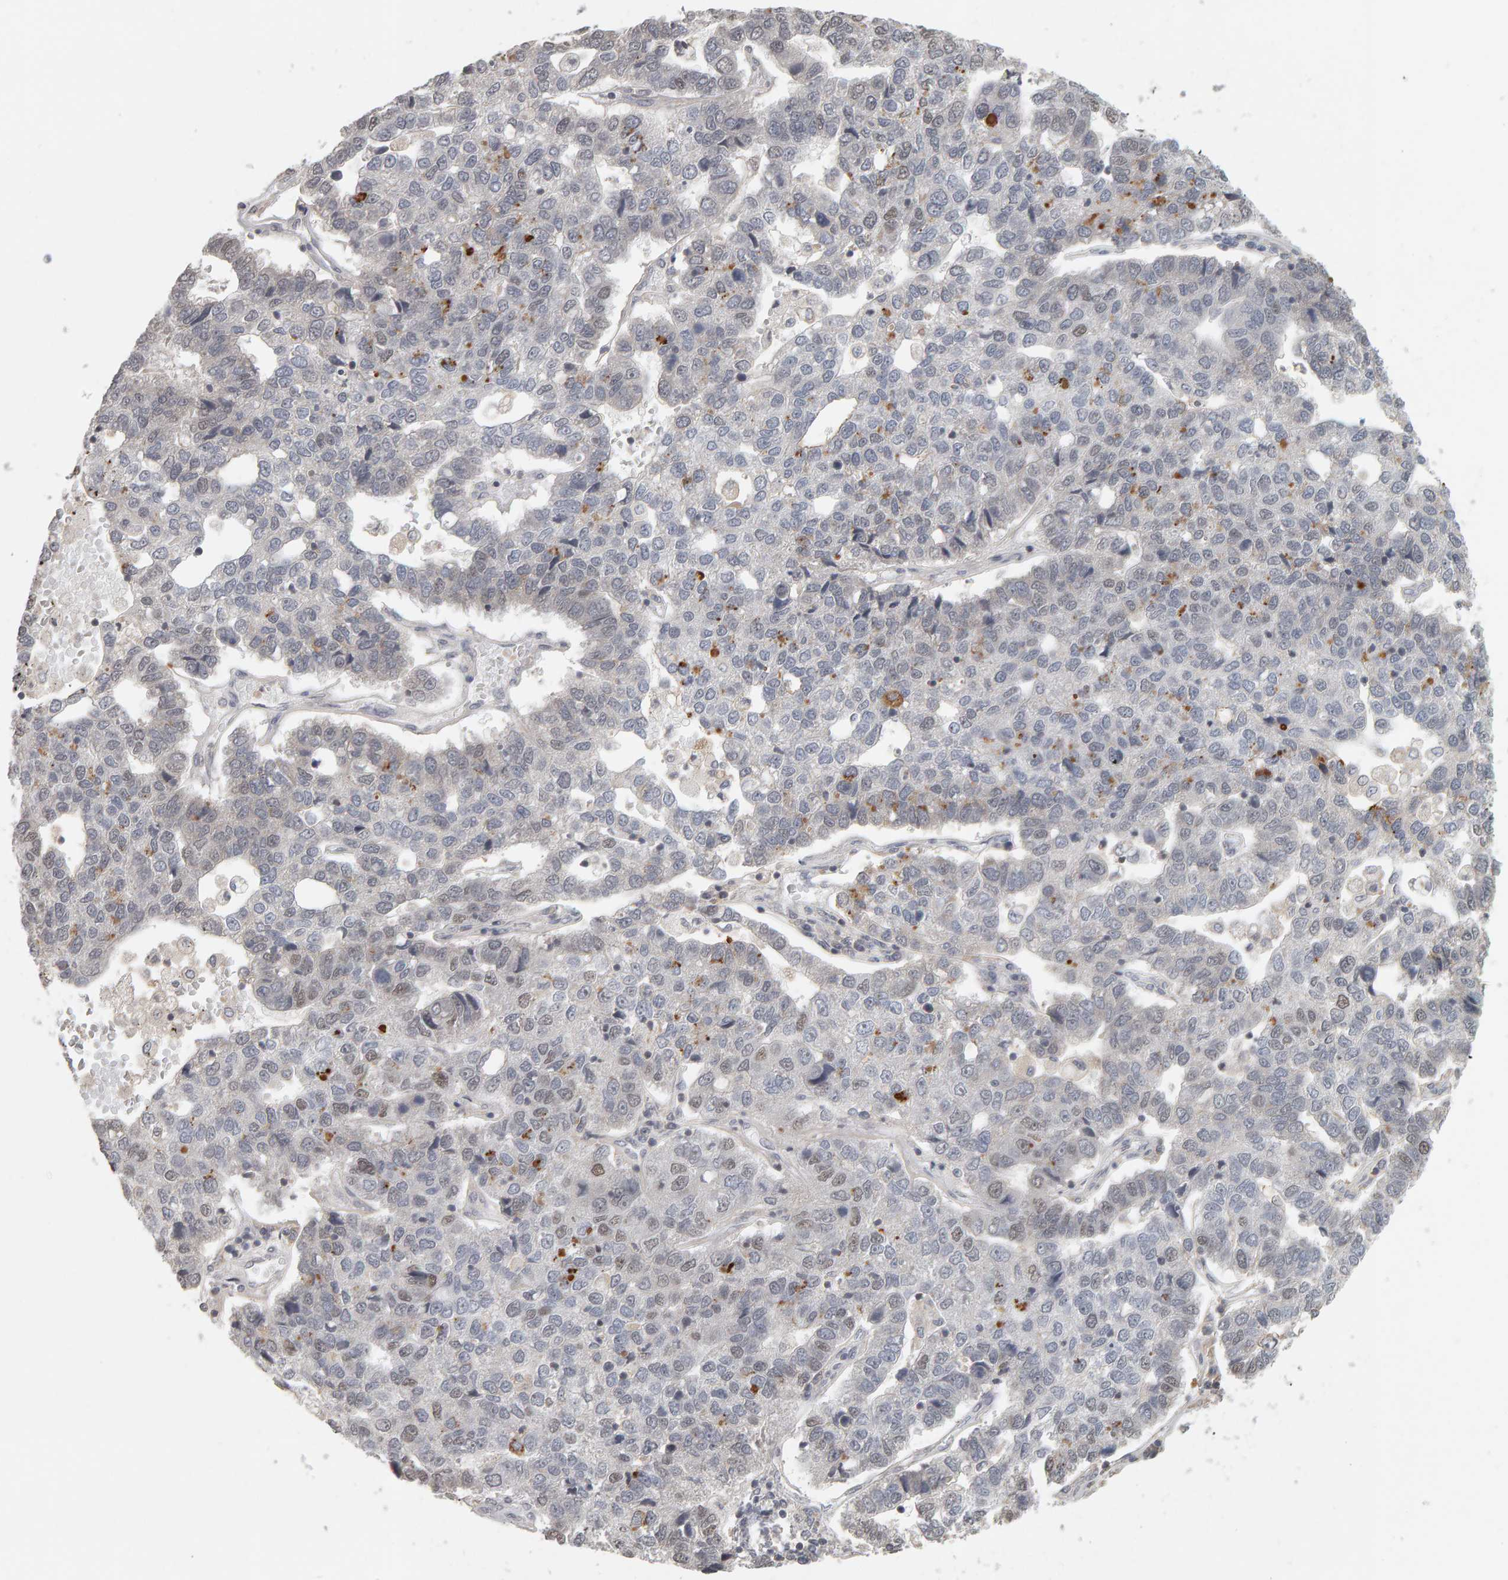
{"staining": {"intensity": "weak", "quantity": "<25%", "location": "nuclear"}, "tissue": "pancreatic cancer", "cell_type": "Tumor cells", "image_type": "cancer", "snomed": [{"axis": "morphology", "description": "Adenocarcinoma, NOS"}, {"axis": "topography", "description": "Pancreas"}], "caption": "Immunohistochemistry image of neoplastic tissue: adenocarcinoma (pancreatic) stained with DAB (3,3'-diaminobenzidine) exhibits no significant protein expression in tumor cells. (Brightfield microscopy of DAB IHC at high magnification).", "gene": "TEFM", "patient": {"sex": "female", "age": 61}}